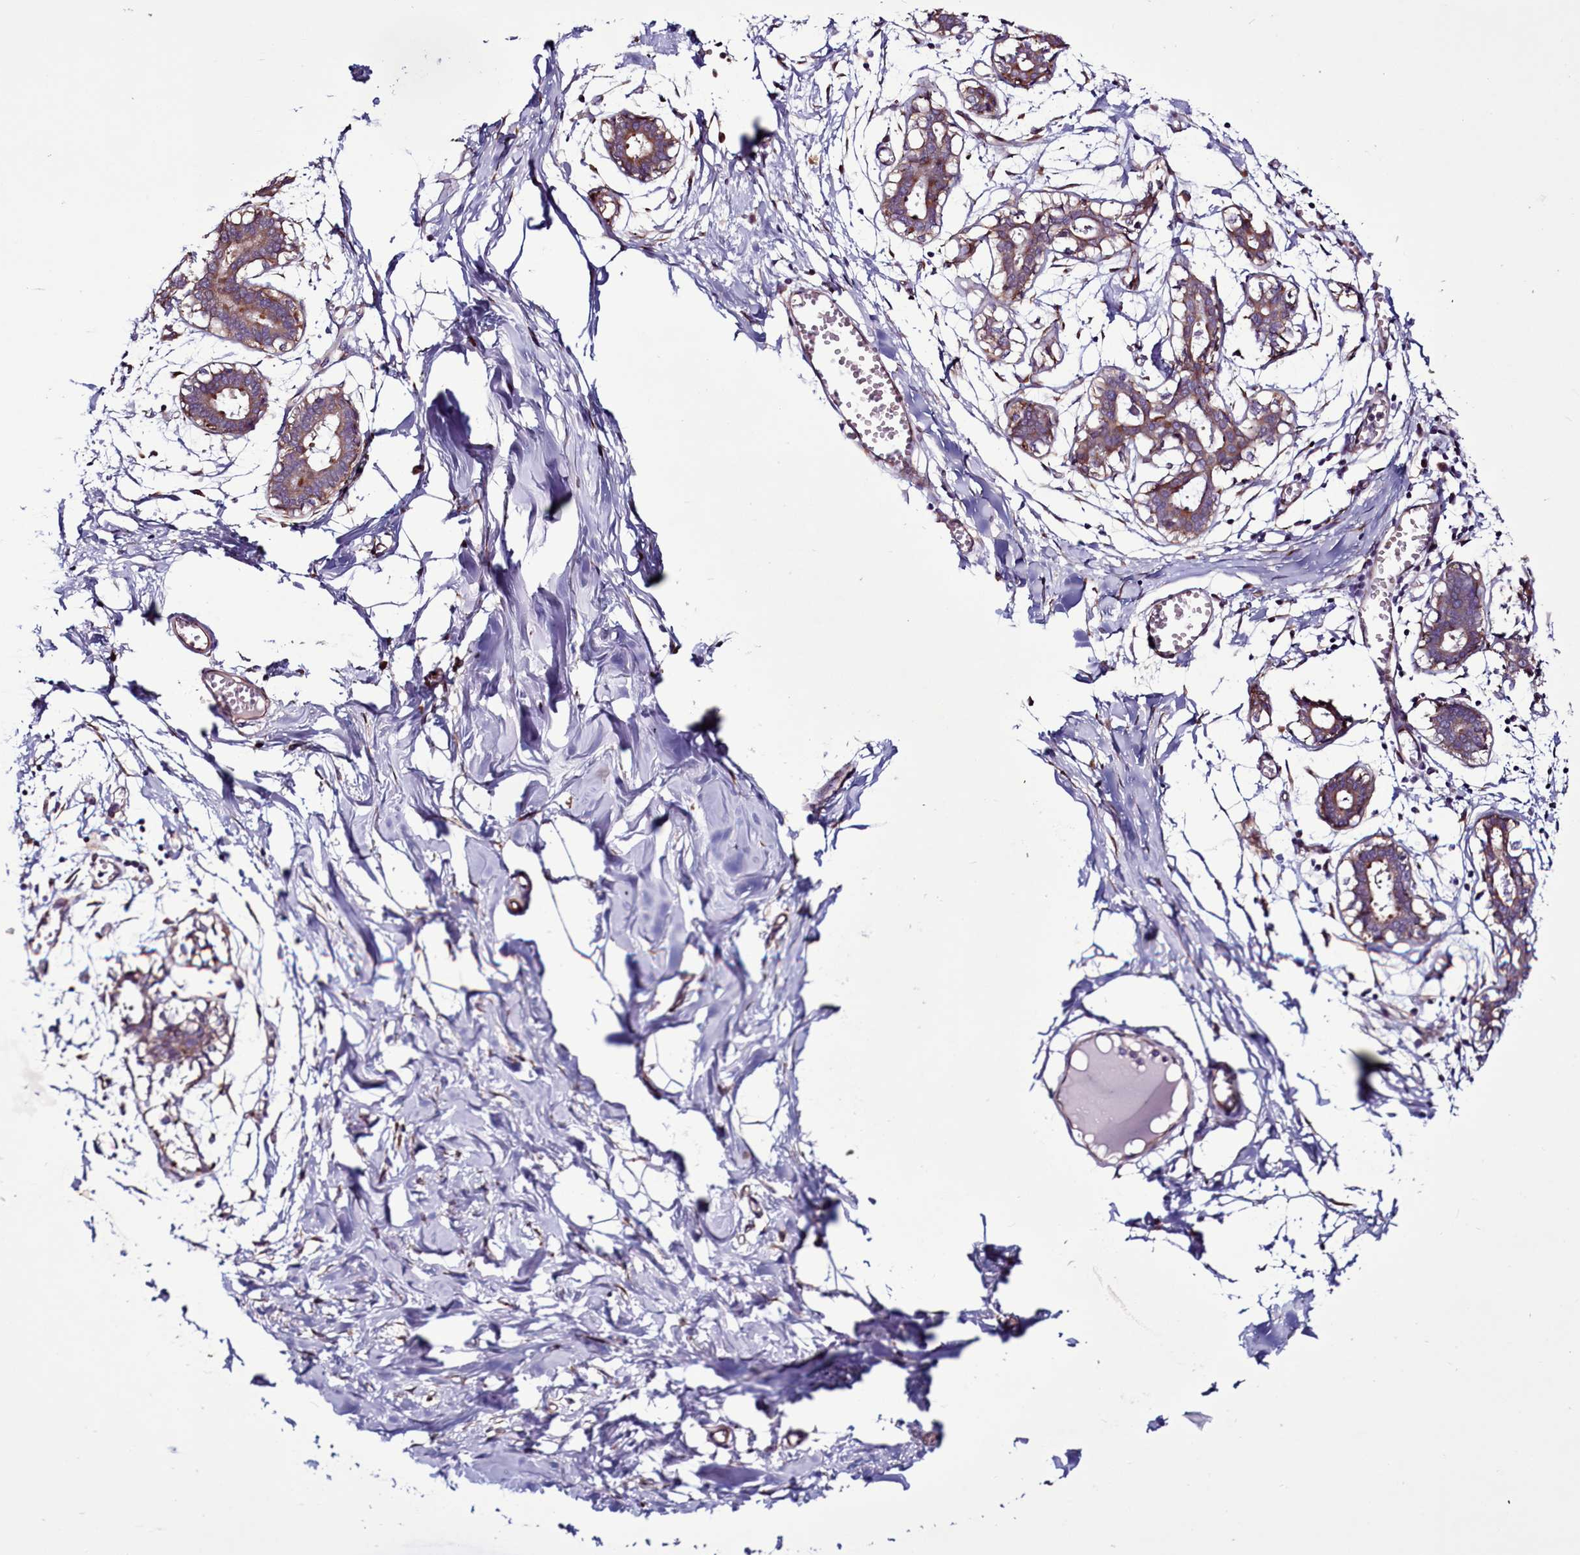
{"staining": {"intensity": "negative", "quantity": "none", "location": "none"}, "tissue": "breast", "cell_type": "Adipocytes", "image_type": "normal", "snomed": [{"axis": "morphology", "description": "Normal tissue, NOS"}, {"axis": "topography", "description": "Breast"}], "caption": "The histopathology image demonstrates no significant positivity in adipocytes of breast. (Stains: DAB immunohistochemistry (IHC) with hematoxylin counter stain, Microscopy: brightfield microscopy at high magnification).", "gene": "MCRIP1", "patient": {"sex": "female", "age": 27}}